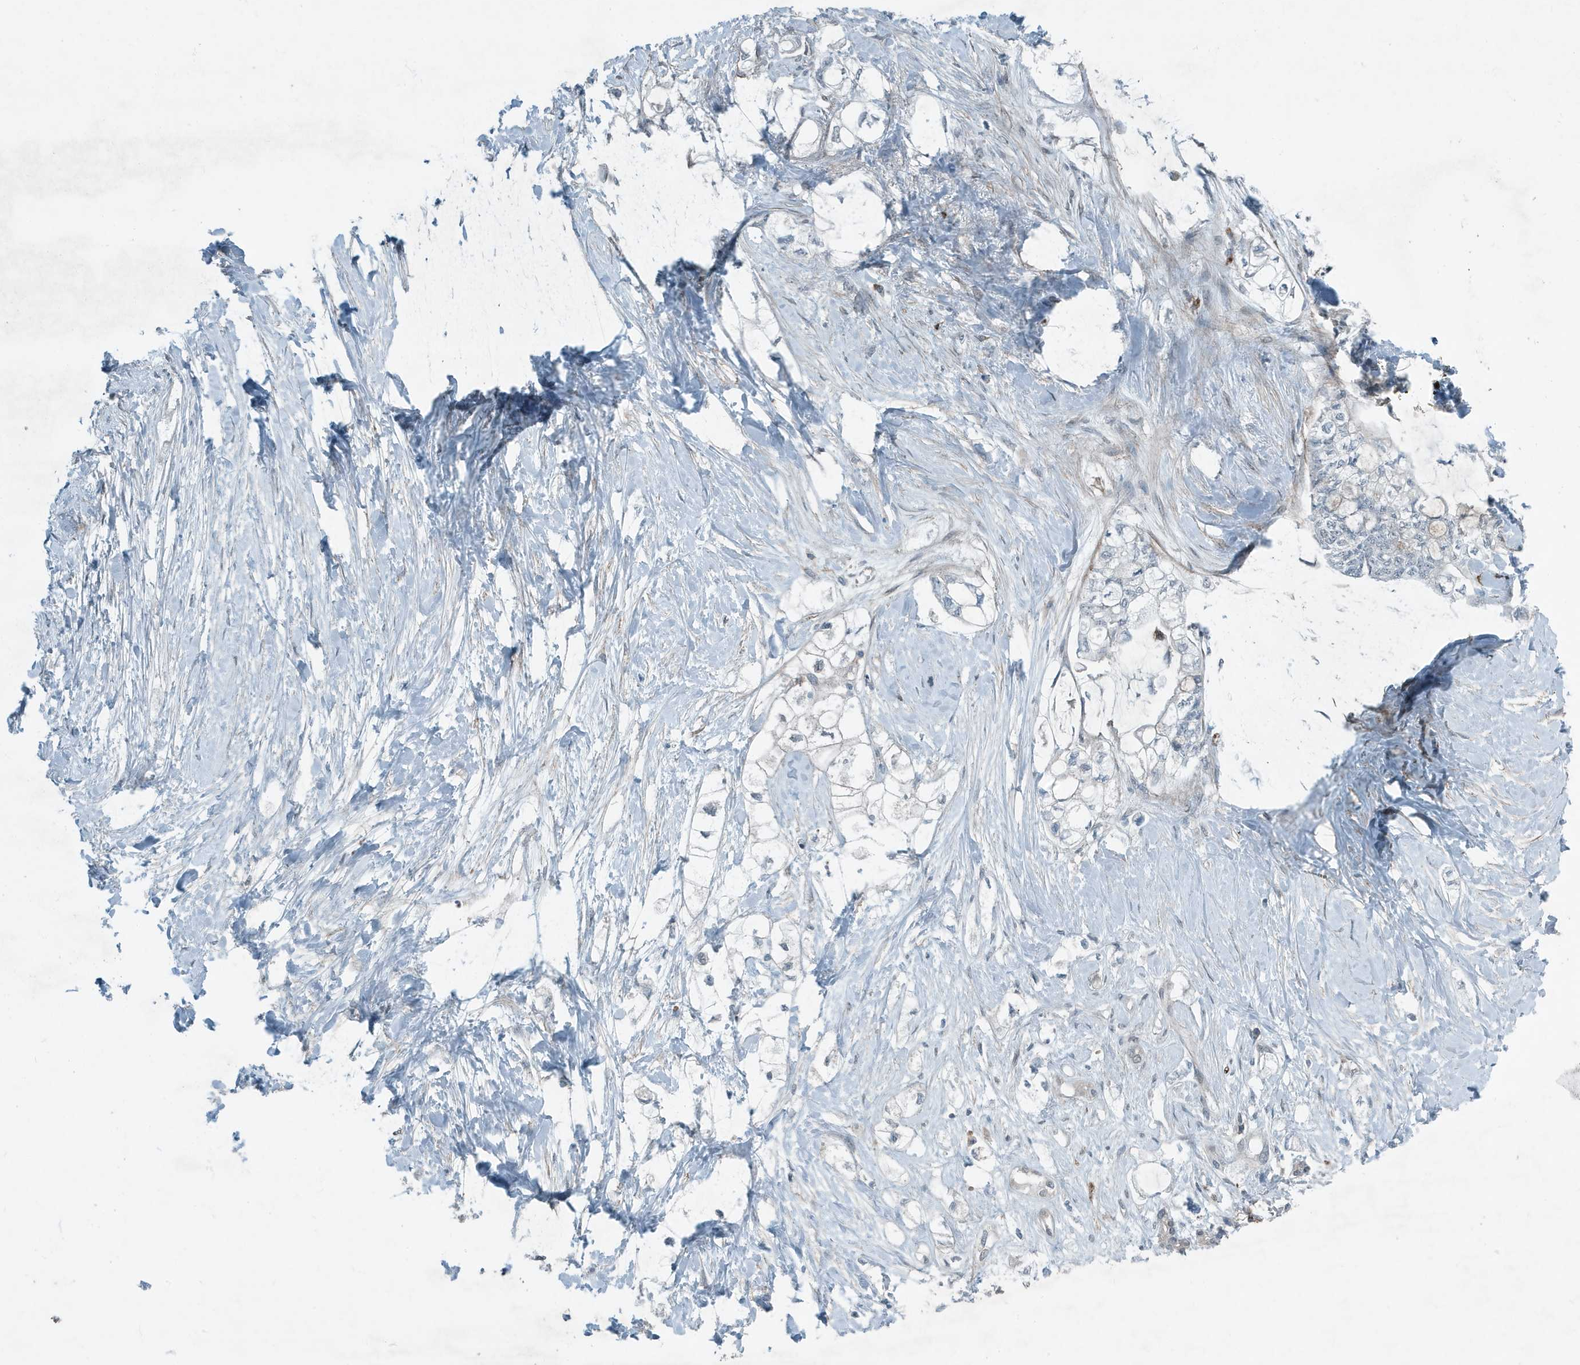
{"staining": {"intensity": "strong", "quantity": "25%-75%", "location": "cytoplasmic/membranous"}, "tissue": "pancreatic cancer", "cell_type": "Tumor cells", "image_type": "cancer", "snomed": [{"axis": "morphology", "description": "Adenocarcinoma, NOS"}, {"axis": "topography", "description": "Pancreas"}], "caption": "IHC of human pancreatic adenocarcinoma shows high levels of strong cytoplasmic/membranous staining in about 25%-75% of tumor cells.", "gene": "DAPP1", "patient": {"sex": "male", "age": 70}}